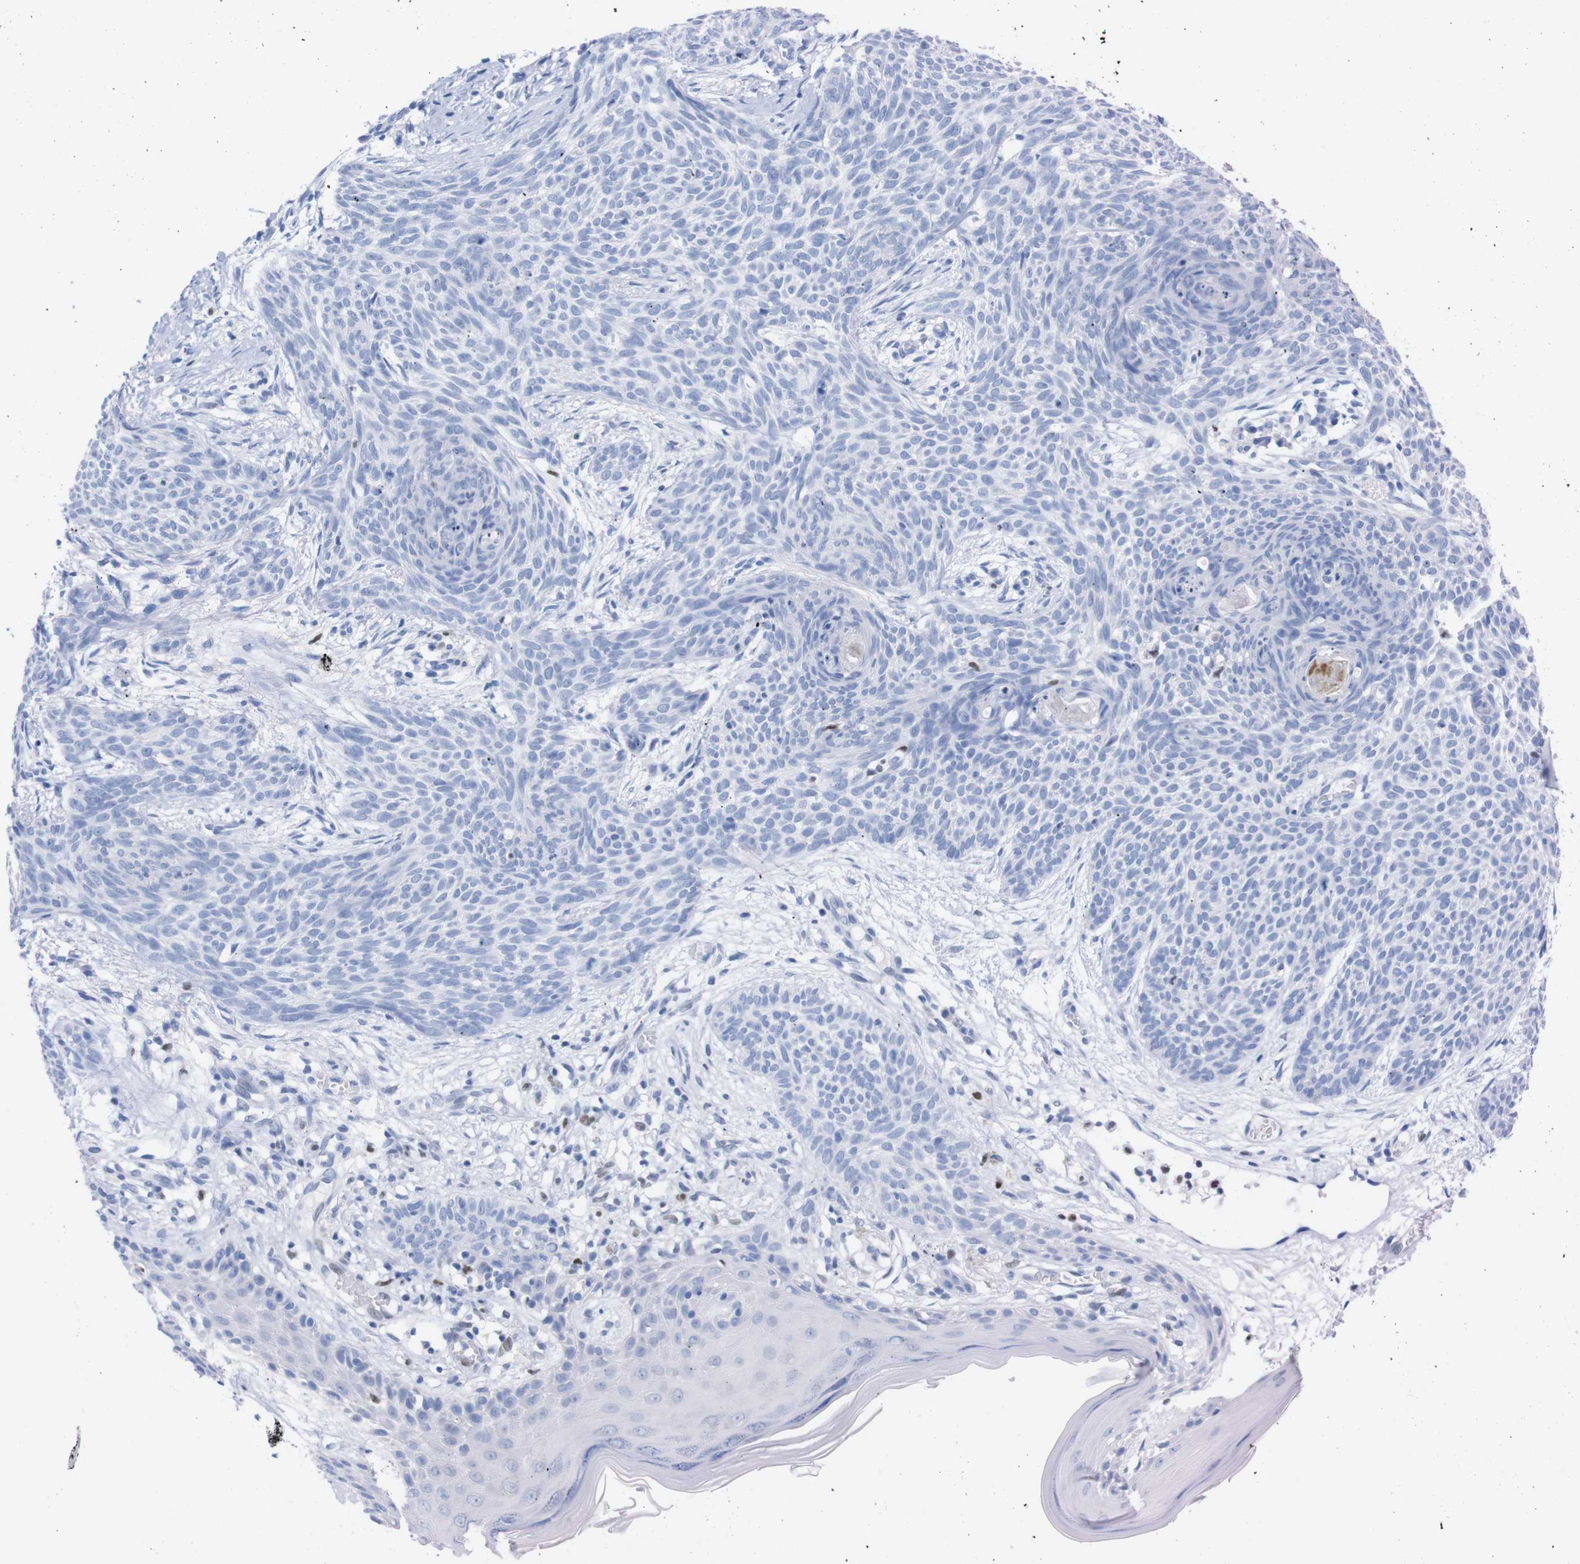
{"staining": {"intensity": "negative", "quantity": "none", "location": "none"}, "tissue": "skin cancer", "cell_type": "Tumor cells", "image_type": "cancer", "snomed": [{"axis": "morphology", "description": "Basal cell carcinoma"}, {"axis": "topography", "description": "Skin"}], "caption": "DAB immunohistochemical staining of skin cancer (basal cell carcinoma) displays no significant positivity in tumor cells.", "gene": "P2RY12", "patient": {"sex": "female", "age": 59}}